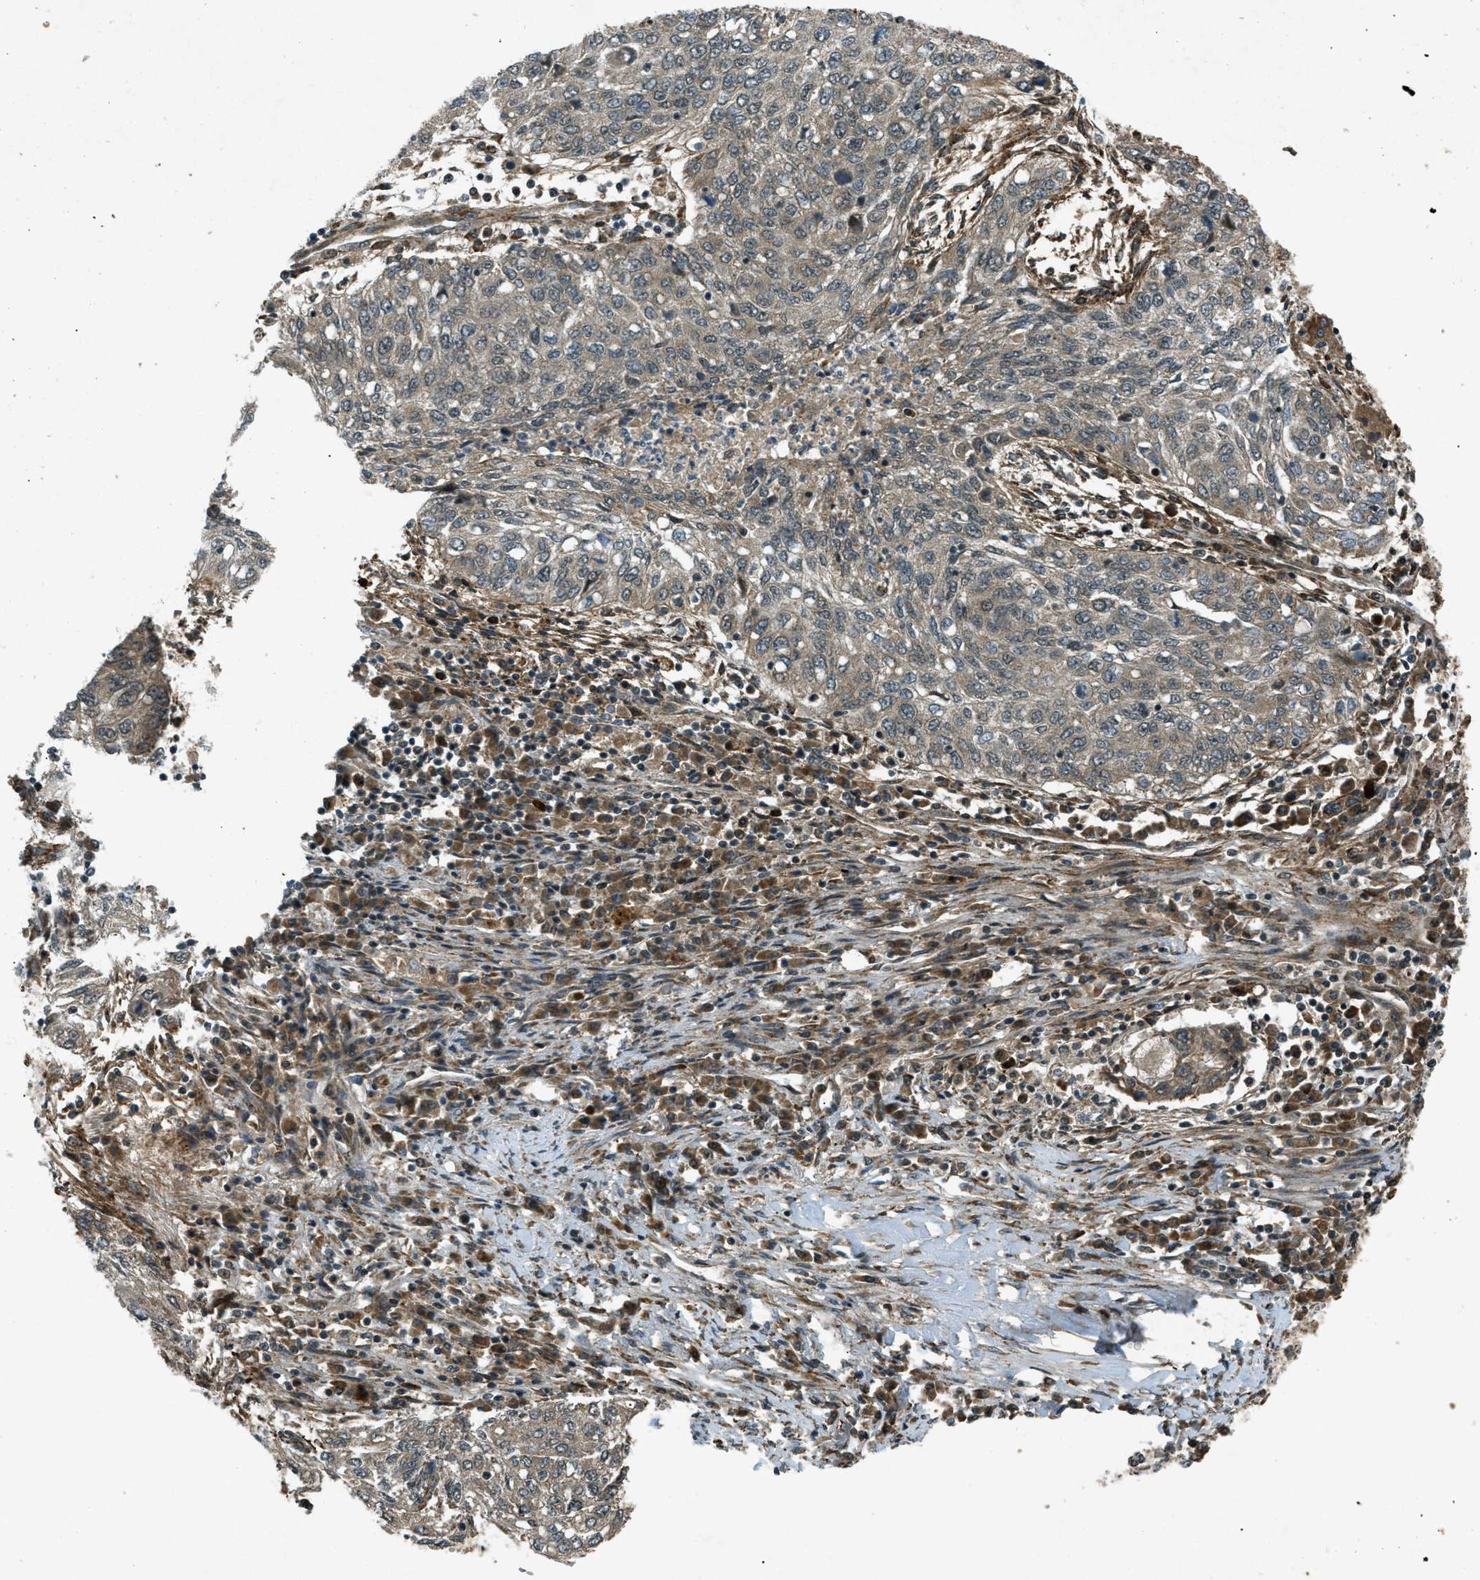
{"staining": {"intensity": "weak", "quantity": ">75%", "location": "cytoplasmic/membranous"}, "tissue": "lung cancer", "cell_type": "Tumor cells", "image_type": "cancer", "snomed": [{"axis": "morphology", "description": "Squamous cell carcinoma, NOS"}, {"axis": "topography", "description": "Lung"}], "caption": "Protein expression analysis of squamous cell carcinoma (lung) reveals weak cytoplasmic/membranous staining in about >75% of tumor cells. (Brightfield microscopy of DAB IHC at high magnification).", "gene": "EIF2AK3", "patient": {"sex": "female", "age": 63}}